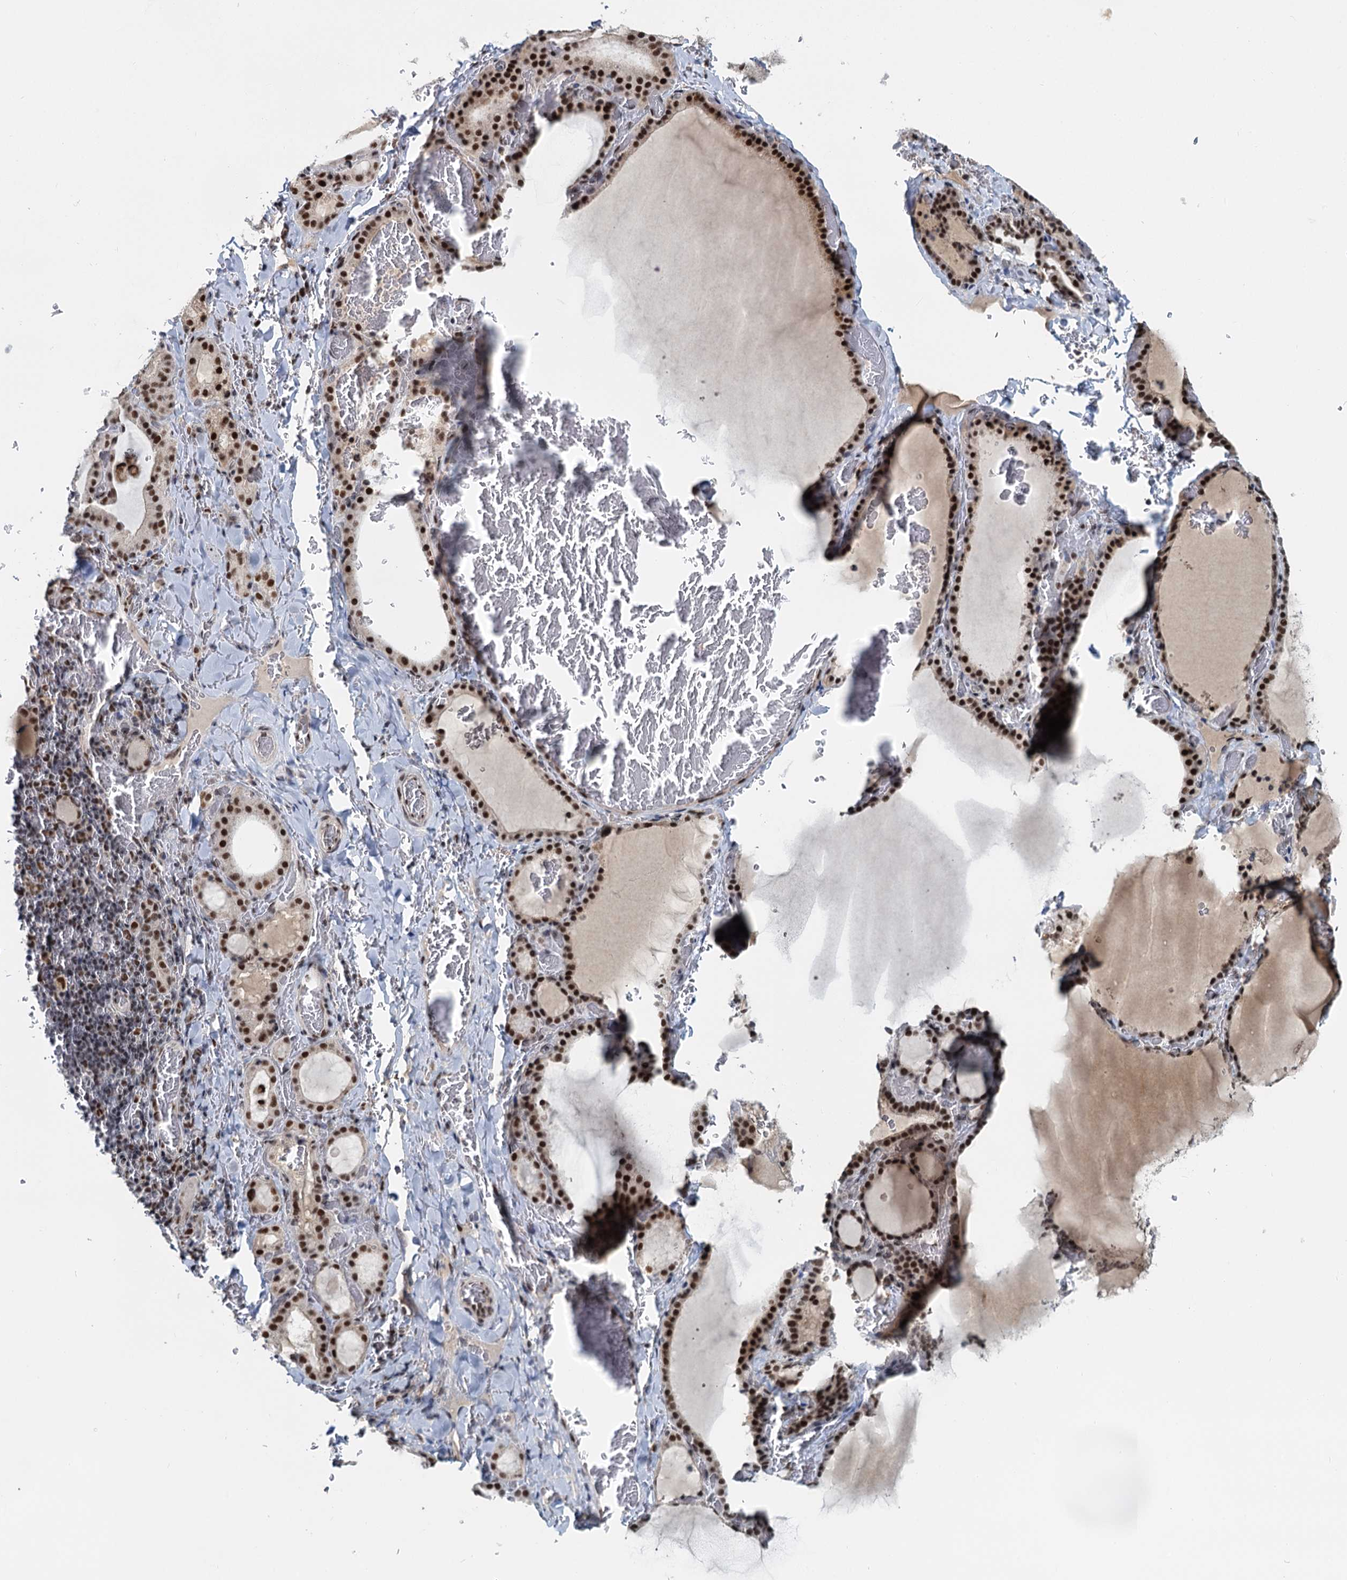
{"staining": {"intensity": "strong", "quantity": ">75%", "location": "nuclear"}, "tissue": "thyroid gland", "cell_type": "Glandular cells", "image_type": "normal", "snomed": [{"axis": "morphology", "description": "Normal tissue, NOS"}, {"axis": "topography", "description": "Thyroid gland"}], "caption": "High-power microscopy captured an immunohistochemistry photomicrograph of unremarkable thyroid gland, revealing strong nuclear staining in about >75% of glandular cells. The protein of interest is stained brown, and the nuclei are stained in blue (DAB IHC with brightfield microscopy, high magnification).", "gene": "WBP4", "patient": {"sex": "female", "age": 39}}